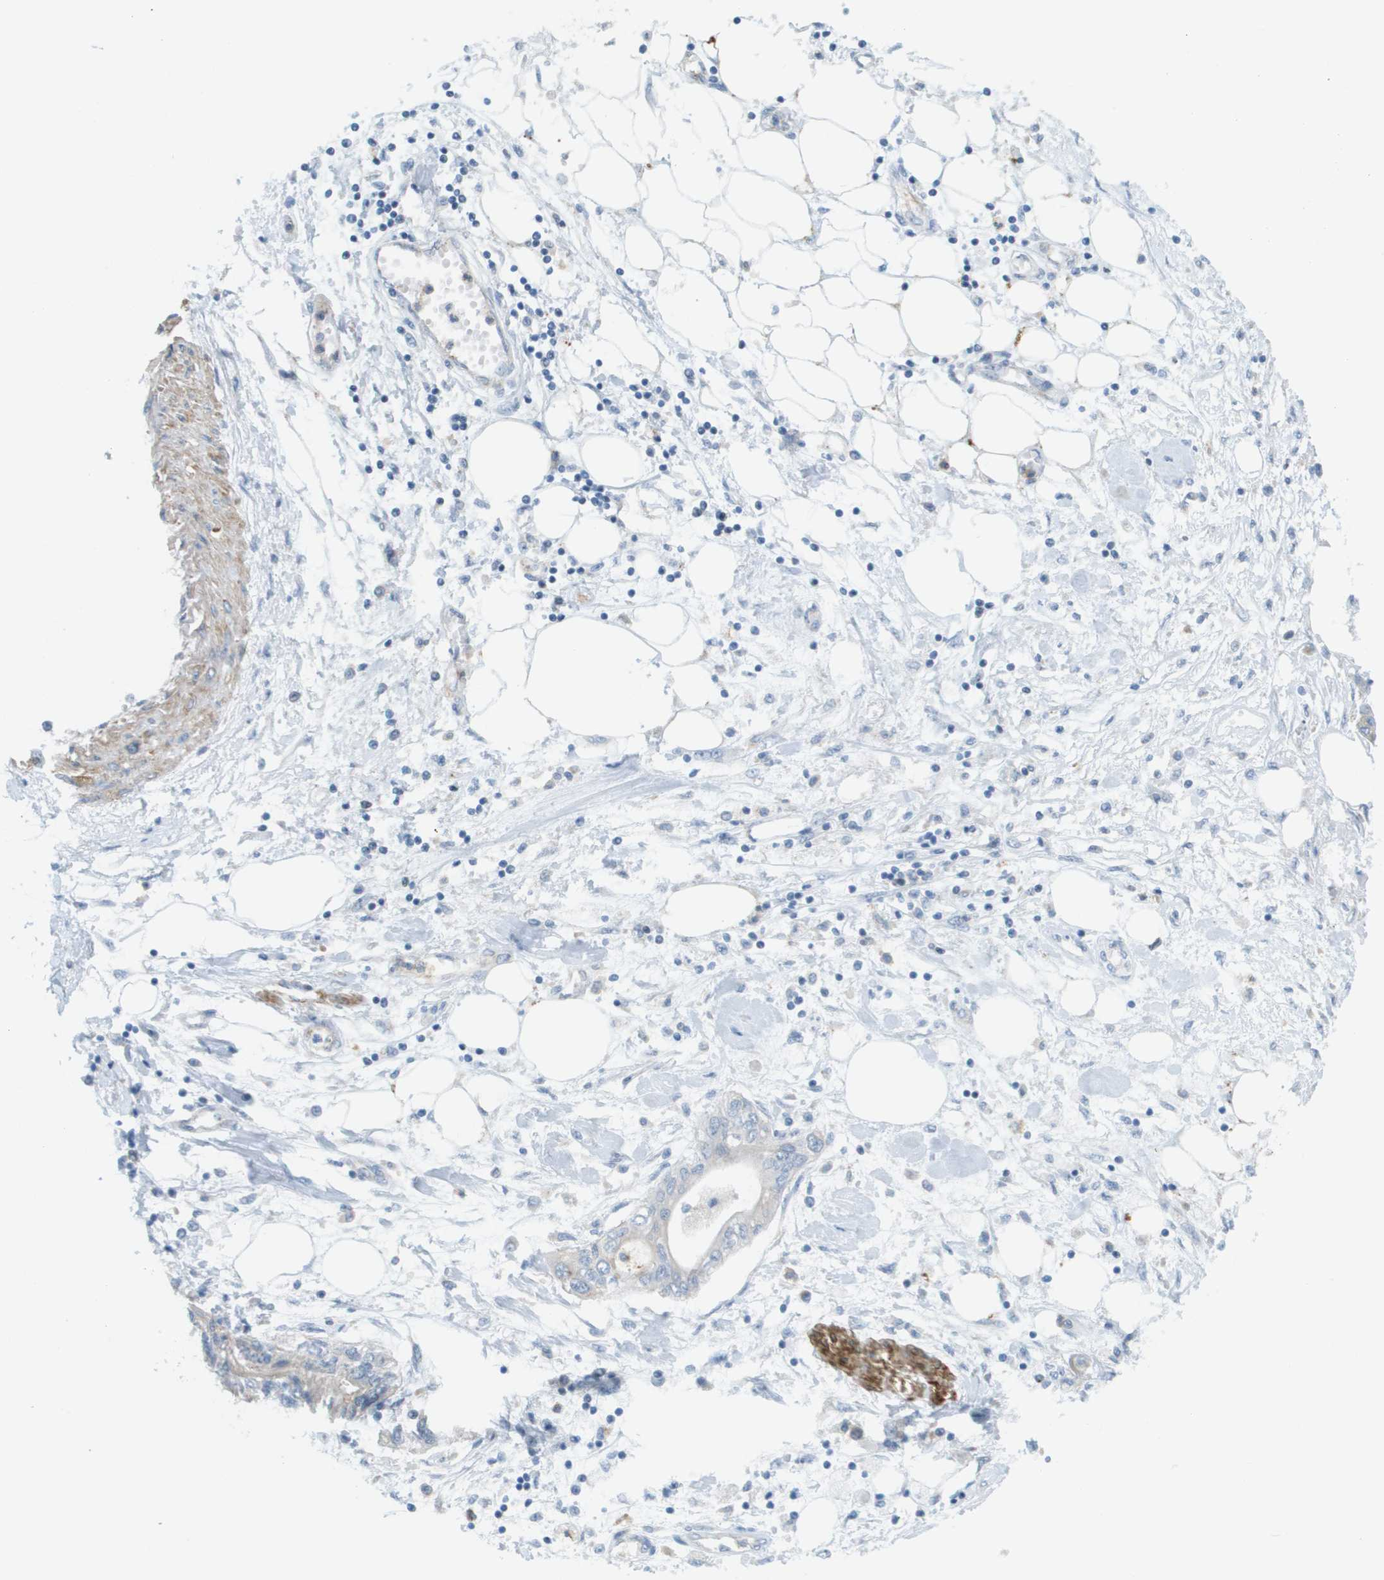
{"staining": {"intensity": "negative", "quantity": "none", "location": "none"}, "tissue": "pancreatic cancer", "cell_type": "Tumor cells", "image_type": "cancer", "snomed": [{"axis": "morphology", "description": "Adenocarcinoma, NOS"}, {"axis": "topography", "description": "Pancreas"}], "caption": "Immunohistochemistry of human pancreatic cancer reveals no positivity in tumor cells.", "gene": "MYH11", "patient": {"sex": "female", "age": 77}}